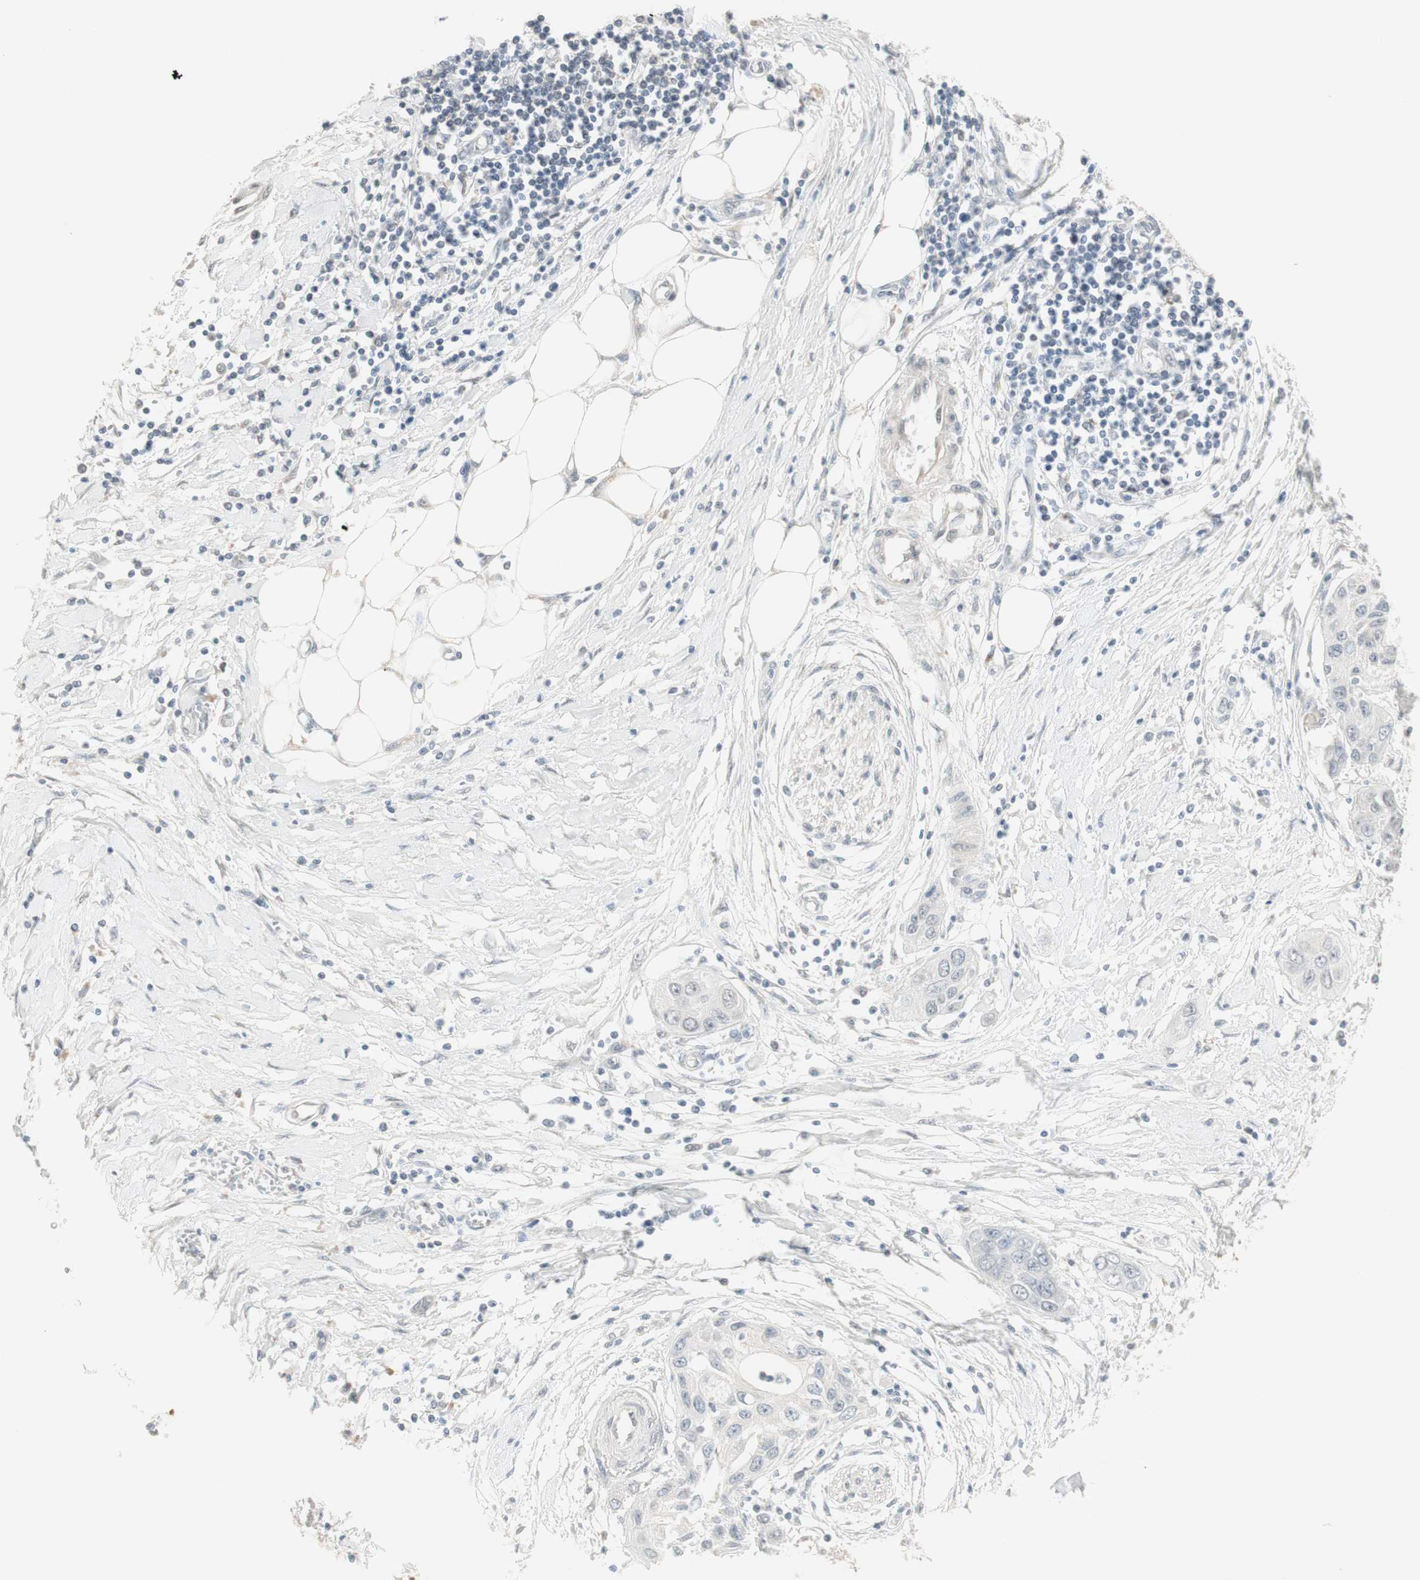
{"staining": {"intensity": "negative", "quantity": "none", "location": "none"}, "tissue": "pancreatic cancer", "cell_type": "Tumor cells", "image_type": "cancer", "snomed": [{"axis": "morphology", "description": "Adenocarcinoma, NOS"}, {"axis": "topography", "description": "Pancreas"}], "caption": "Immunohistochemistry of human adenocarcinoma (pancreatic) reveals no staining in tumor cells.", "gene": "PLCD4", "patient": {"sex": "female", "age": 70}}